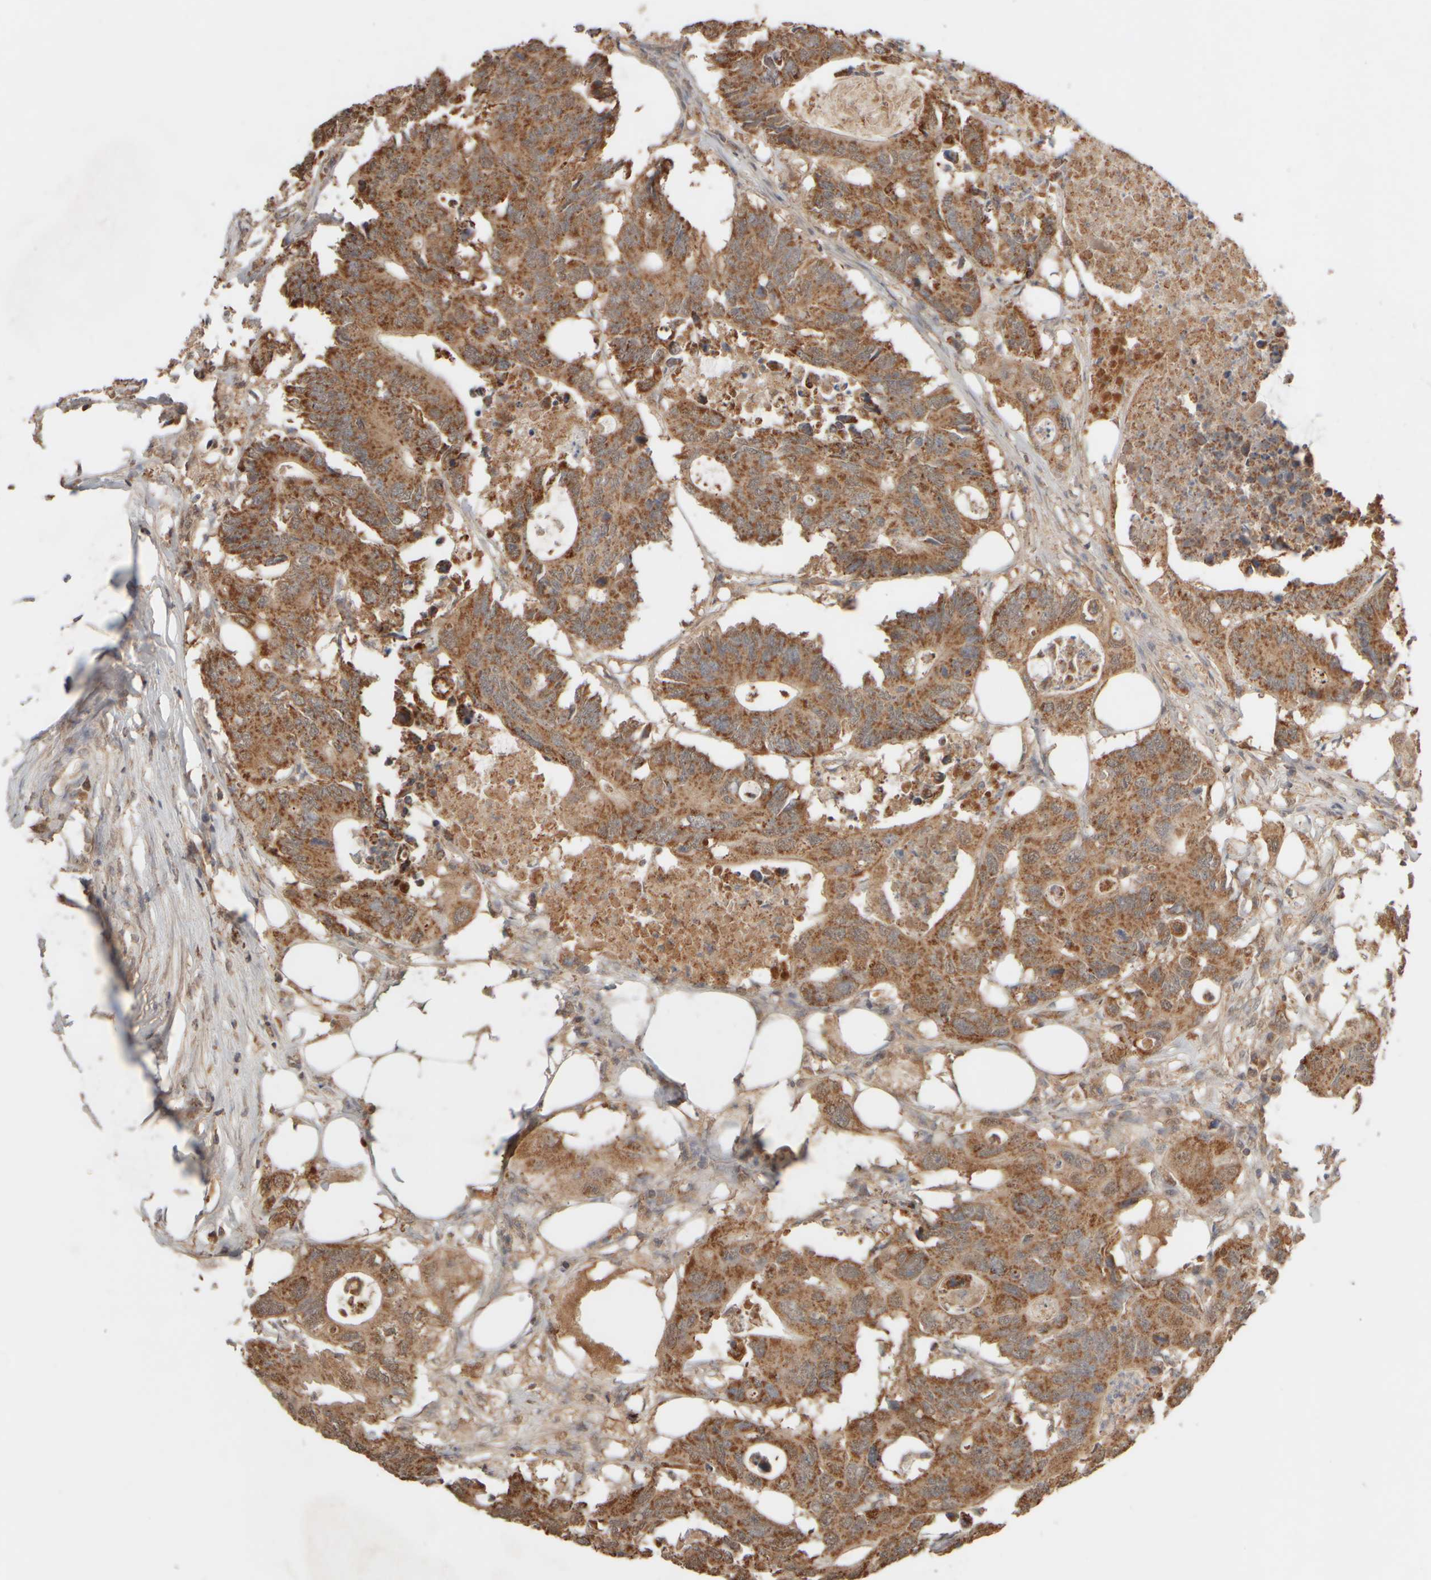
{"staining": {"intensity": "strong", "quantity": "25%-75%", "location": "cytoplasmic/membranous"}, "tissue": "colorectal cancer", "cell_type": "Tumor cells", "image_type": "cancer", "snomed": [{"axis": "morphology", "description": "Adenocarcinoma, NOS"}, {"axis": "topography", "description": "Colon"}], "caption": "Tumor cells show high levels of strong cytoplasmic/membranous staining in approximately 25%-75% of cells in human colorectal adenocarcinoma. (Stains: DAB in brown, nuclei in blue, Microscopy: brightfield microscopy at high magnification).", "gene": "EIF2B3", "patient": {"sex": "male", "age": 71}}